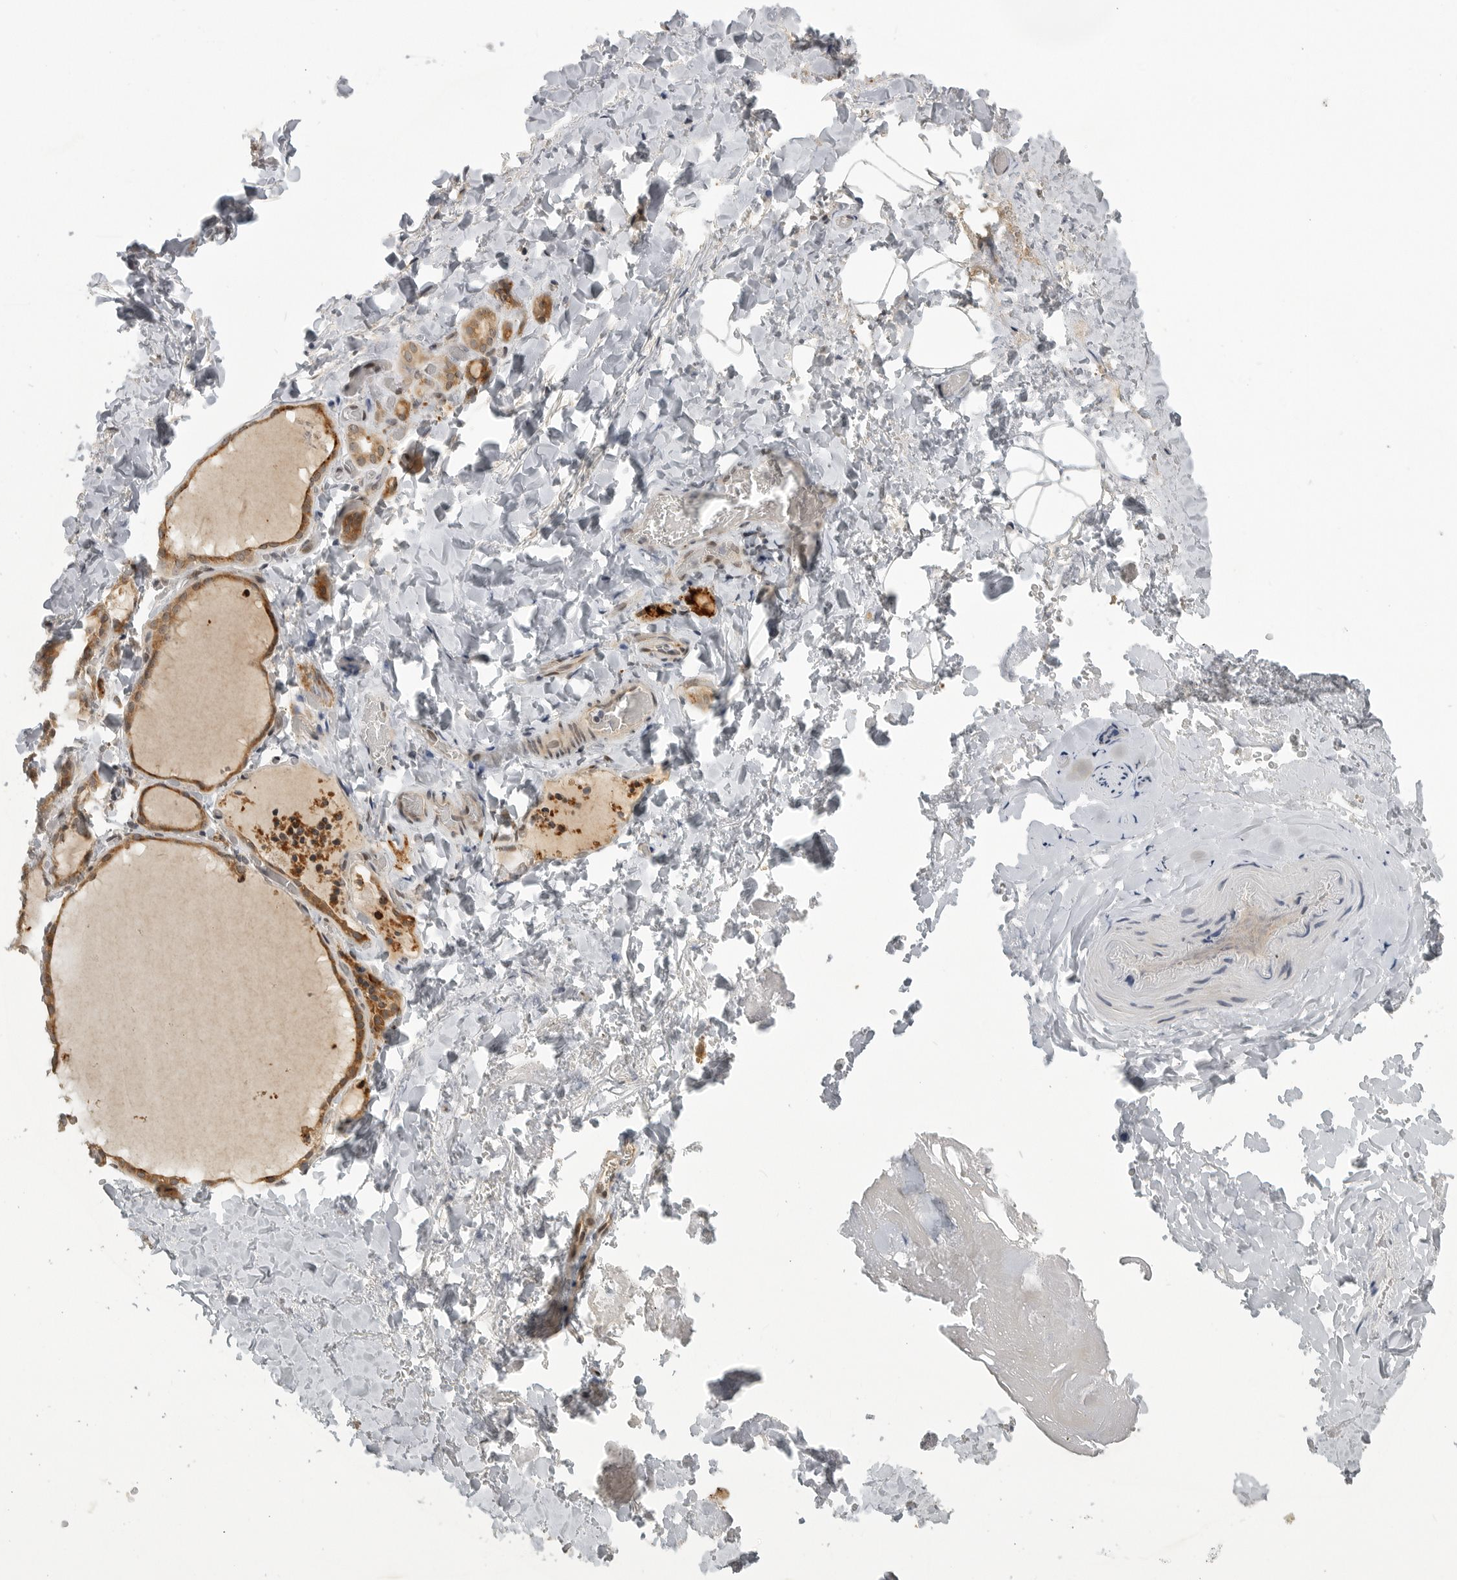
{"staining": {"intensity": "strong", "quantity": ">75%", "location": "cytoplasmic/membranous"}, "tissue": "thyroid gland", "cell_type": "Glandular cells", "image_type": "normal", "snomed": [{"axis": "morphology", "description": "Normal tissue, NOS"}, {"axis": "topography", "description": "Thyroid gland"}], "caption": "IHC image of unremarkable thyroid gland: human thyroid gland stained using immunohistochemistry exhibits high levels of strong protein expression localized specifically in the cytoplasmic/membranous of glandular cells, appearing as a cytoplasmic/membranous brown color.", "gene": "CEP295NL", "patient": {"sex": "female", "age": 22}}